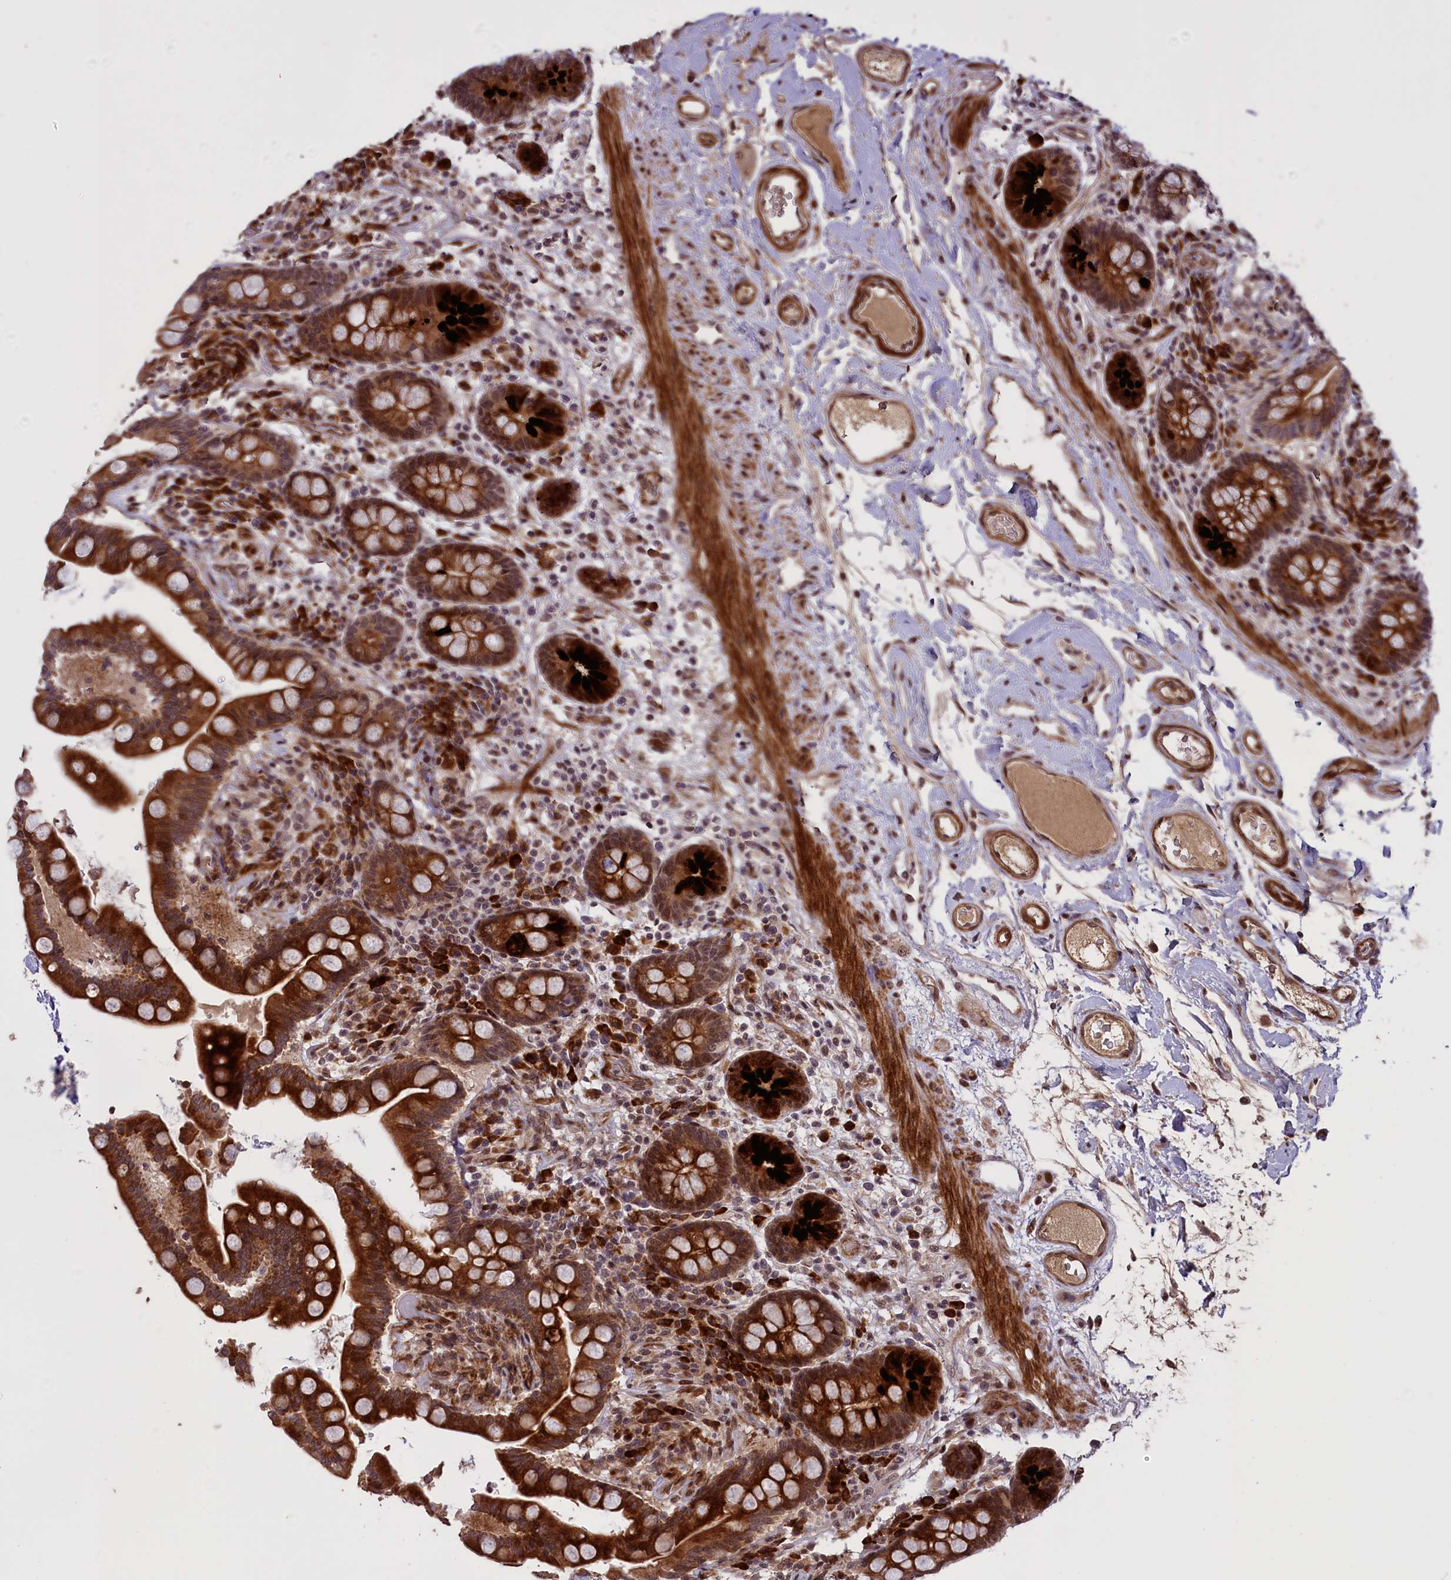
{"staining": {"intensity": "moderate", "quantity": ">75%", "location": "cytoplasmic/membranous,nuclear"}, "tissue": "colon", "cell_type": "Endothelial cells", "image_type": "normal", "snomed": [{"axis": "morphology", "description": "Normal tissue, NOS"}, {"axis": "topography", "description": "Colon"}], "caption": "IHC image of normal colon: colon stained using immunohistochemistry displays medium levels of moderate protein expression localized specifically in the cytoplasmic/membranous,nuclear of endothelial cells, appearing as a cytoplasmic/membranous,nuclear brown color.", "gene": "ENHO", "patient": {"sex": "male", "age": 73}}